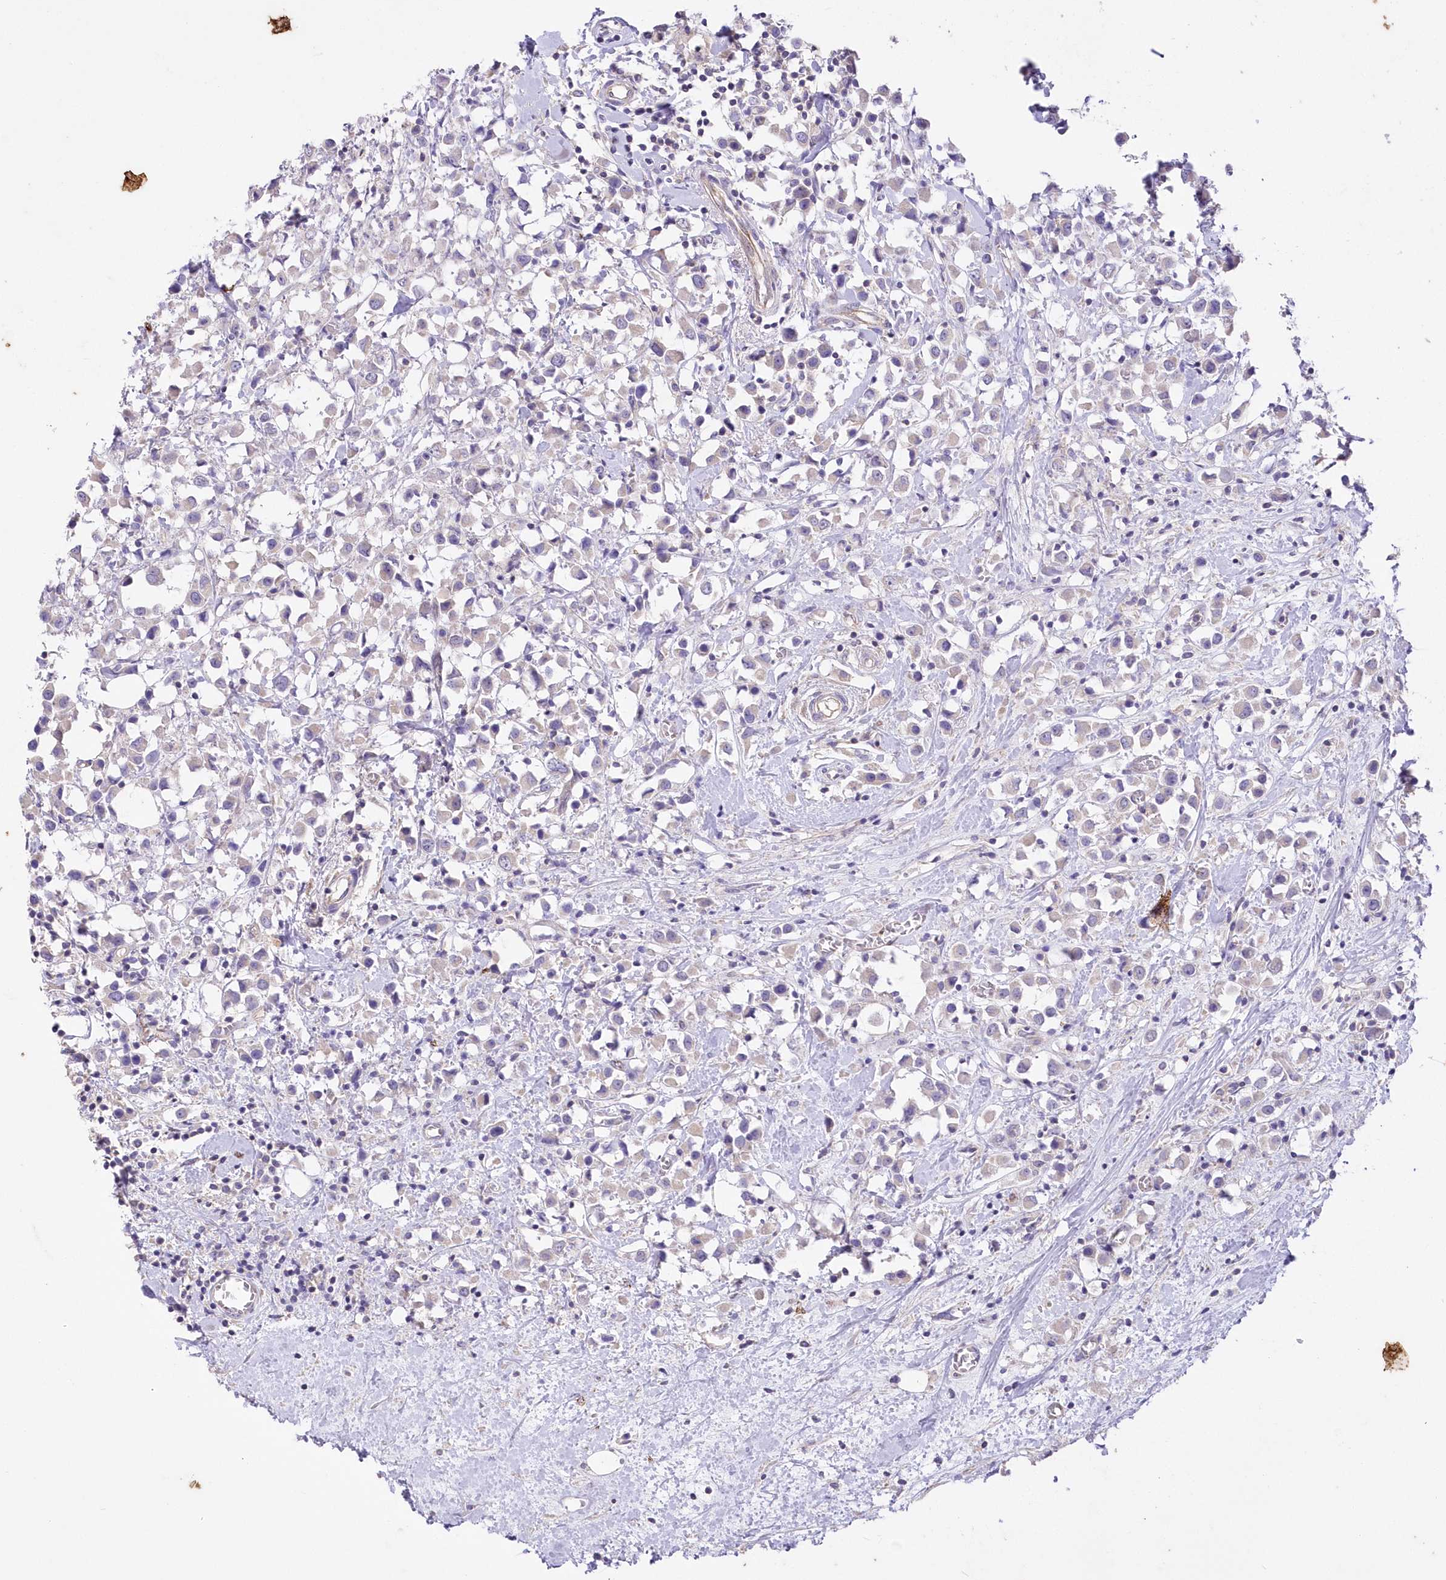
{"staining": {"intensity": "negative", "quantity": "none", "location": "none"}, "tissue": "breast cancer", "cell_type": "Tumor cells", "image_type": "cancer", "snomed": [{"axis": "morphology", "description": "Duct carcinoma"}, {"axis": "topography", "description": "Breast"}], "caption": "Photomicrograph shows no protein expression in tumor cells of breast cancer (invasive ductal carcinoma) tissue. Brightfield microscopy of immunohistochemistry (IHC) stained with DAB (brown) and hematoxylin (blue), captured at high magnification.", "gene": "ITSN2", "patient": {"sex": "female", "age": 61}}